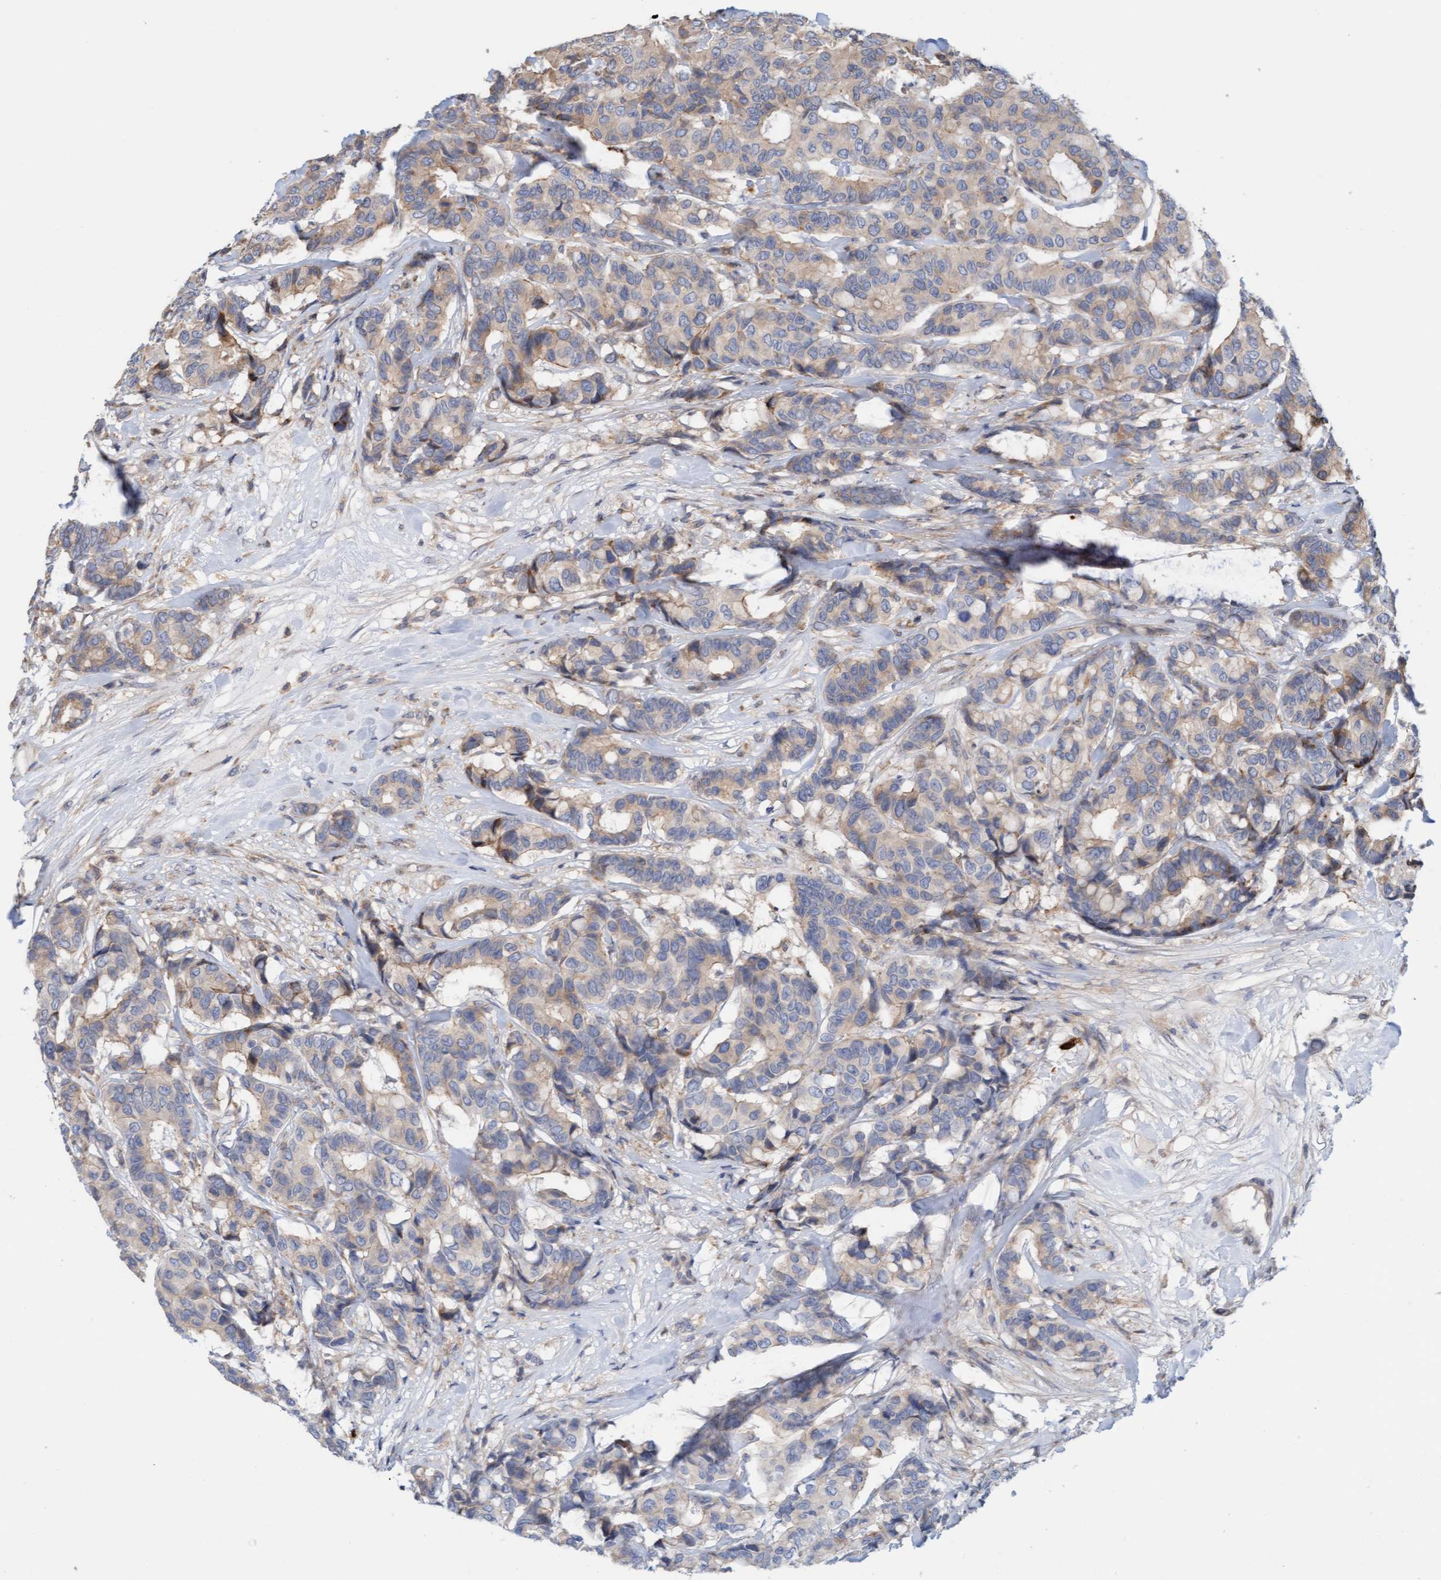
{"staining": {"intensity": "weak", "quantity": "25%-75%", "location": "cytoplasmic/membranous"}, "tissue": "breast cancer", "cell_type": "Tumor cells", "image_type": "cancer", "snomed": [{"axis": "morphology", "description": "Duct carcinoma"}, {"axis": "topography", "description": "Breast"}], "caption": "Intraductal carcinoma (breast) was stained to show a protein in brown. There is low levels of weak cytoplasmic/membranous staining in about 25%-75% of tumor cells.", "gene": "MMP8", "patient": {"sex": "female", "age": 87}}